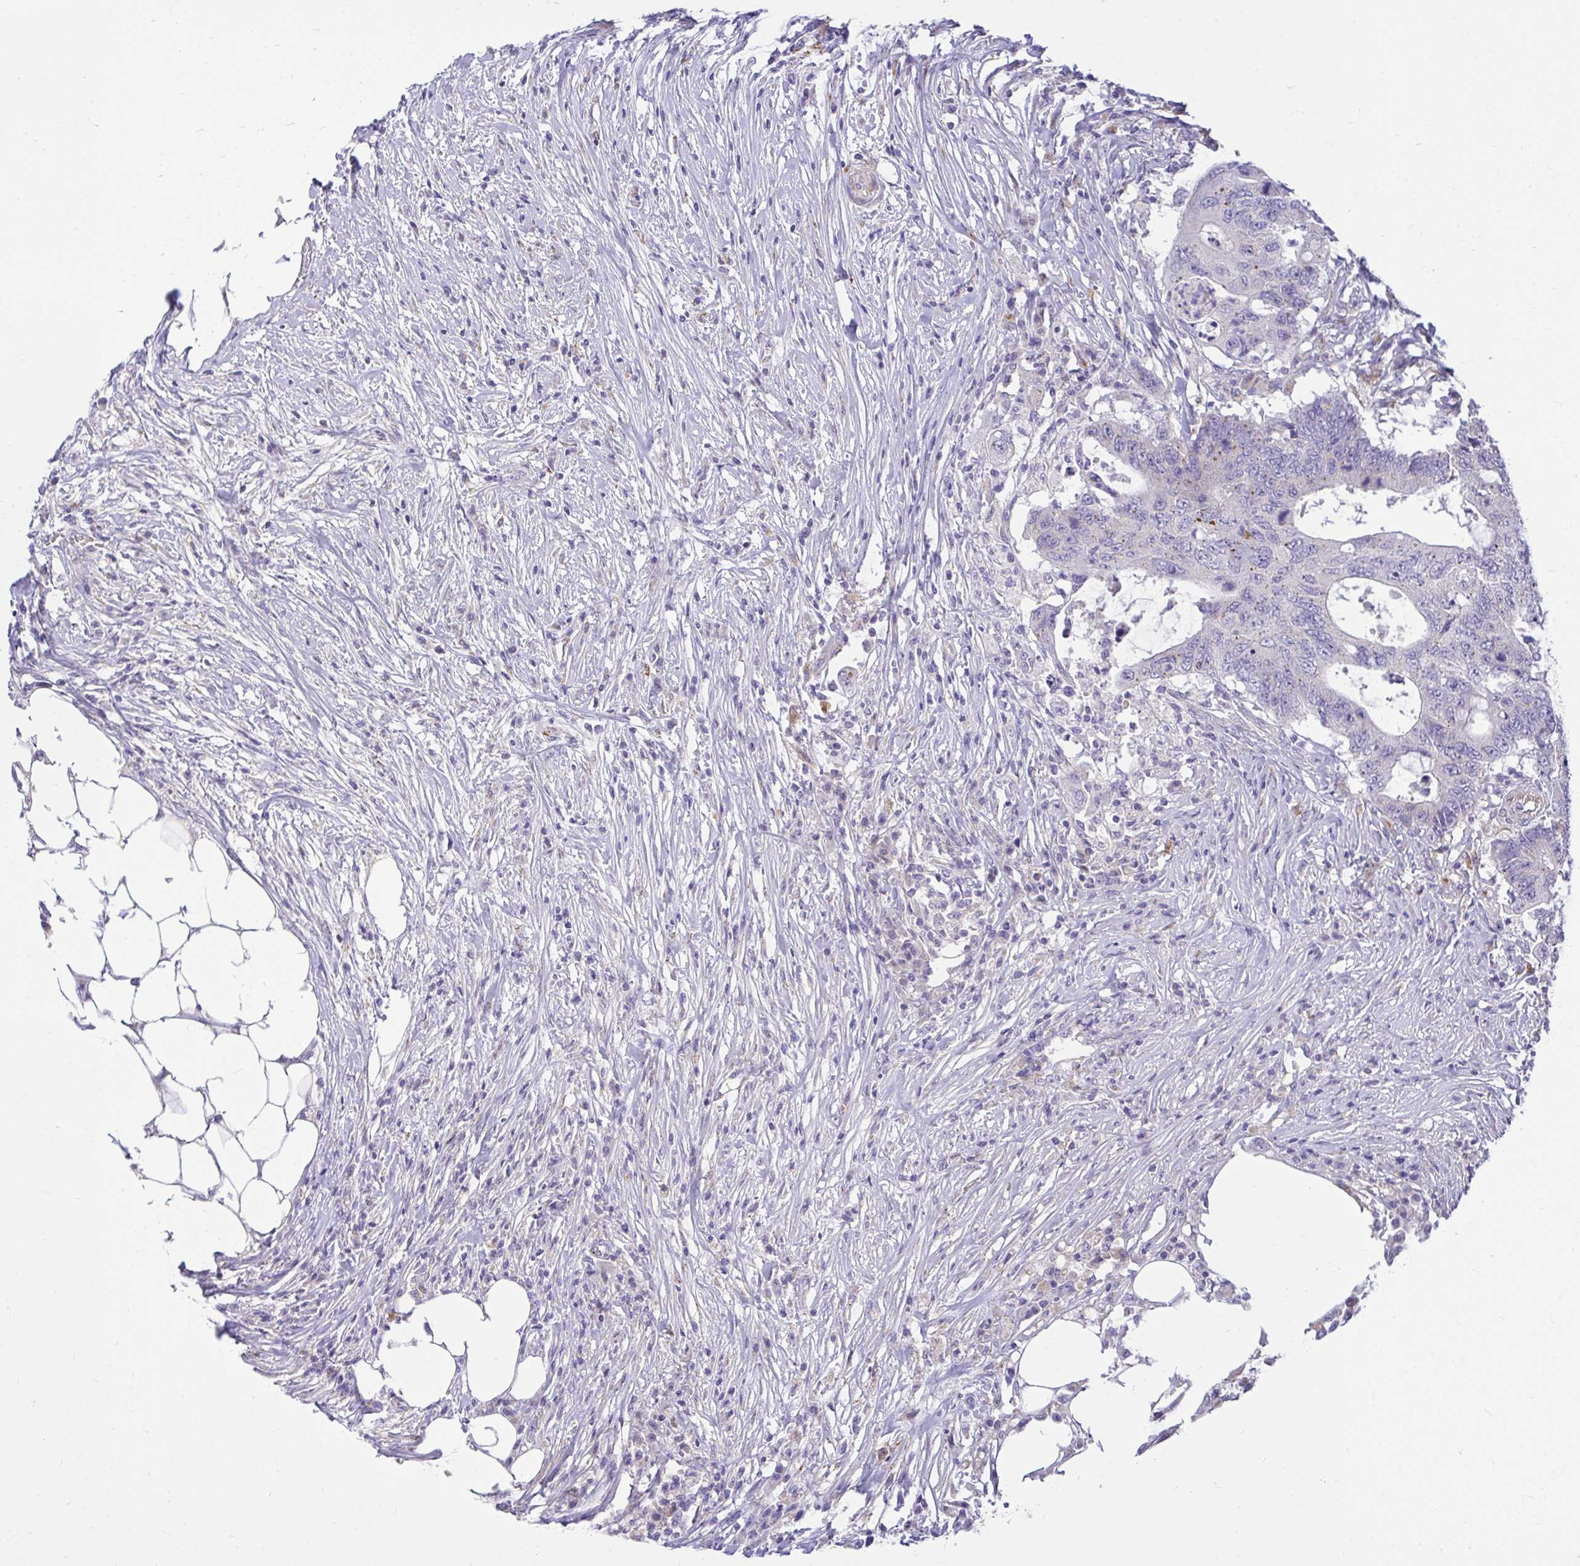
{"staining": {"intensity": "moderate", "quantity": "25%-75%", "location": "cytoplasmic/membranous"}, "tissue": "colorectal cancer", "cell_type": "Tumor cells", "image_type": "cancer", "snomed": [{"axis": "morphology", "description": "Adenocarcinoma, NOS"}, {"axis": "topography", "description": "Colon"}], "caption": "Colorectal cancer (adenocarcinoma) stained with a brown dye shows moderate cytoplasmic/membranous positive positivity in about 25%-75% of tumor cells.", "gene": "PKN3", "patient": {"sex": "male", "age": 71}}